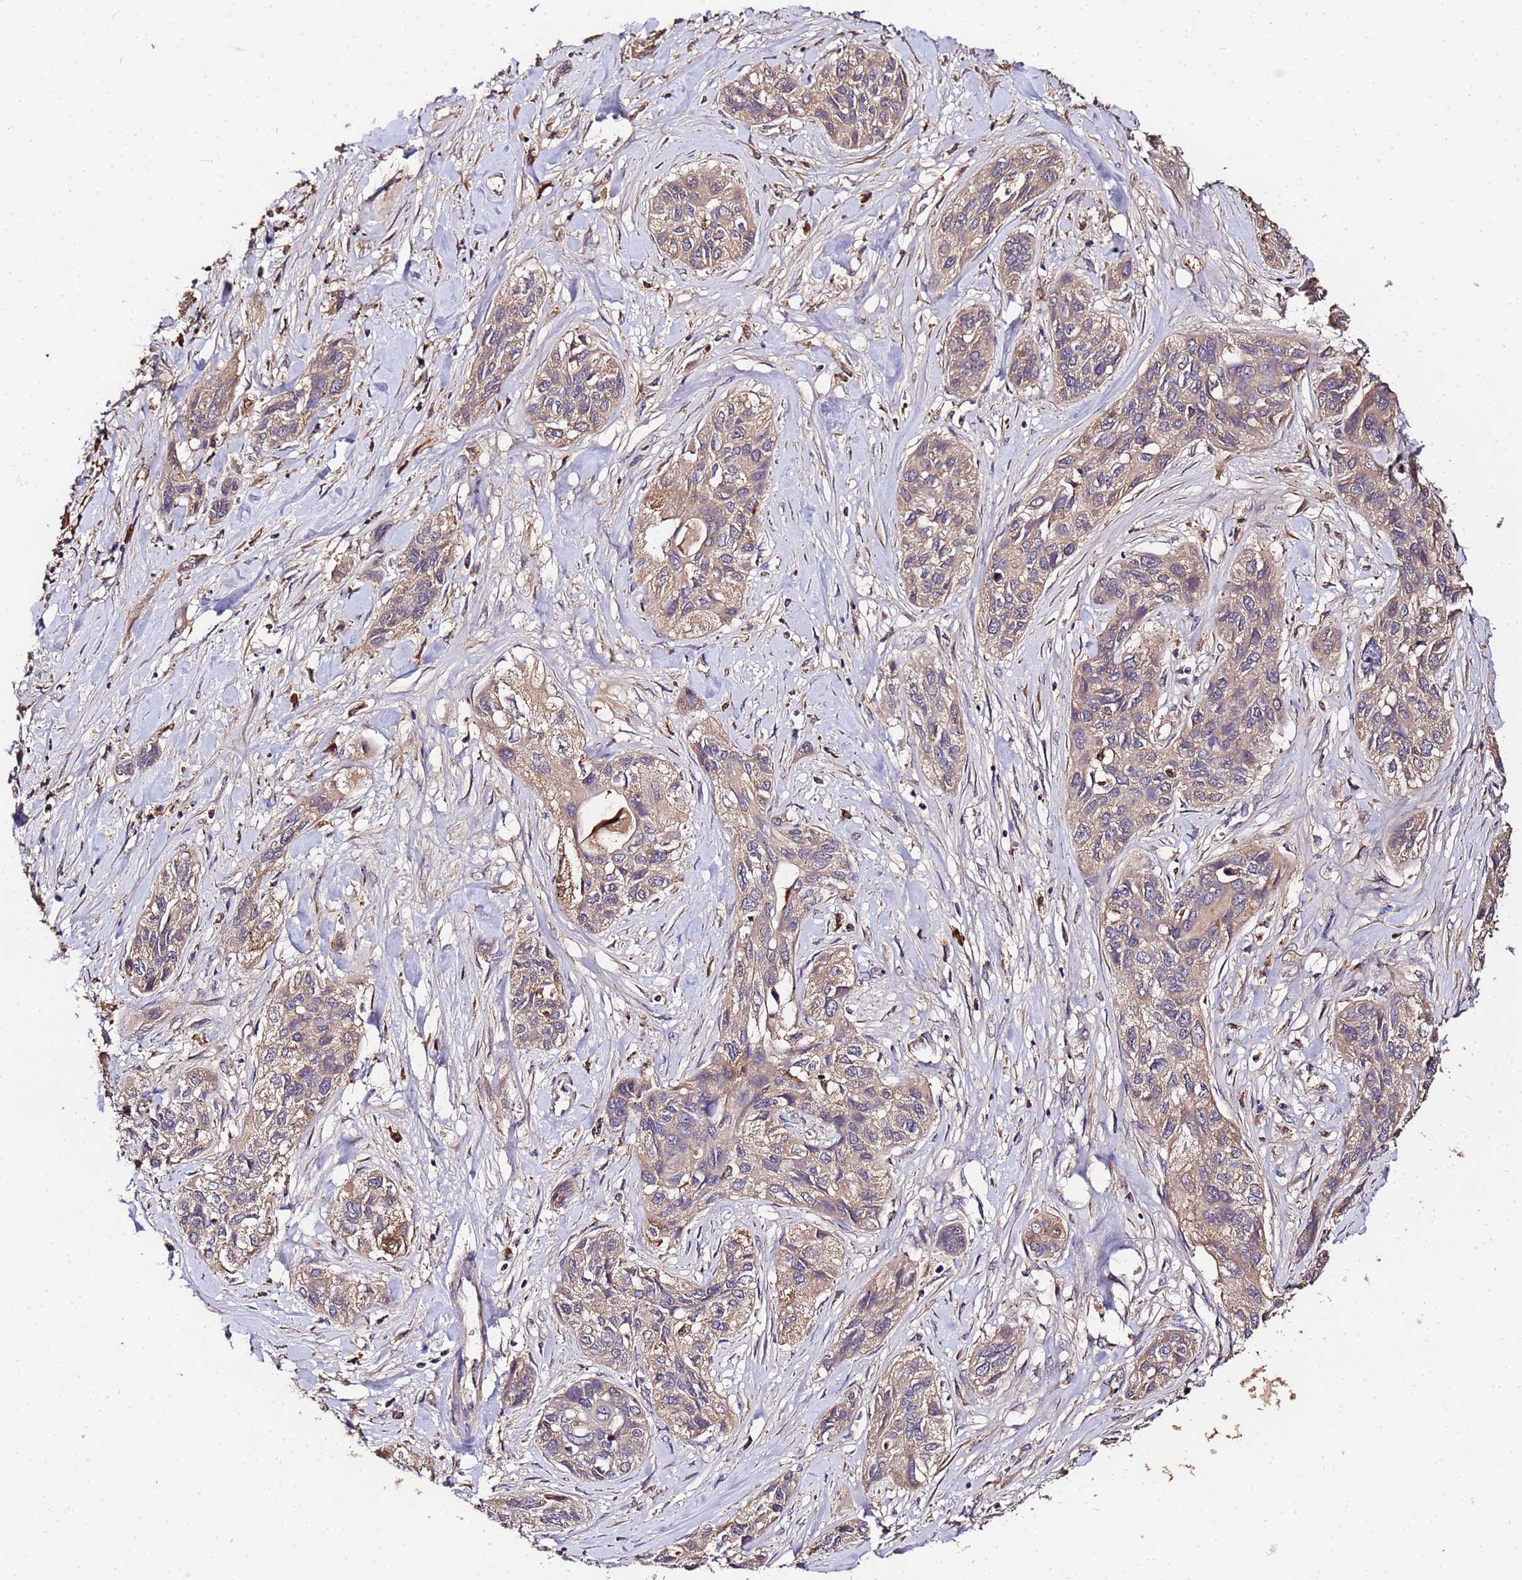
{"staining": {"intensity": "weak", "quantity": "25%-75%", "location": "cytoplasmic/membranous"}, "tissue": "lung cancer", "cell_type": "Tumor cells", "image_type": "cancer", "snomed": [{"axis": "morphology", "description": "Squamous cell carcinoma, NOS"}, {"axis": "topography", "description": "Lung"}], "caption": "Immunohistochemistry (IHC) of human lung cancer displays low levels of weak cytoplasmic/membranous staining in approximately 25%-75% of tumor cells.", "gene": "MTERF1", "patient": {"sex": "female", "age": 70}}